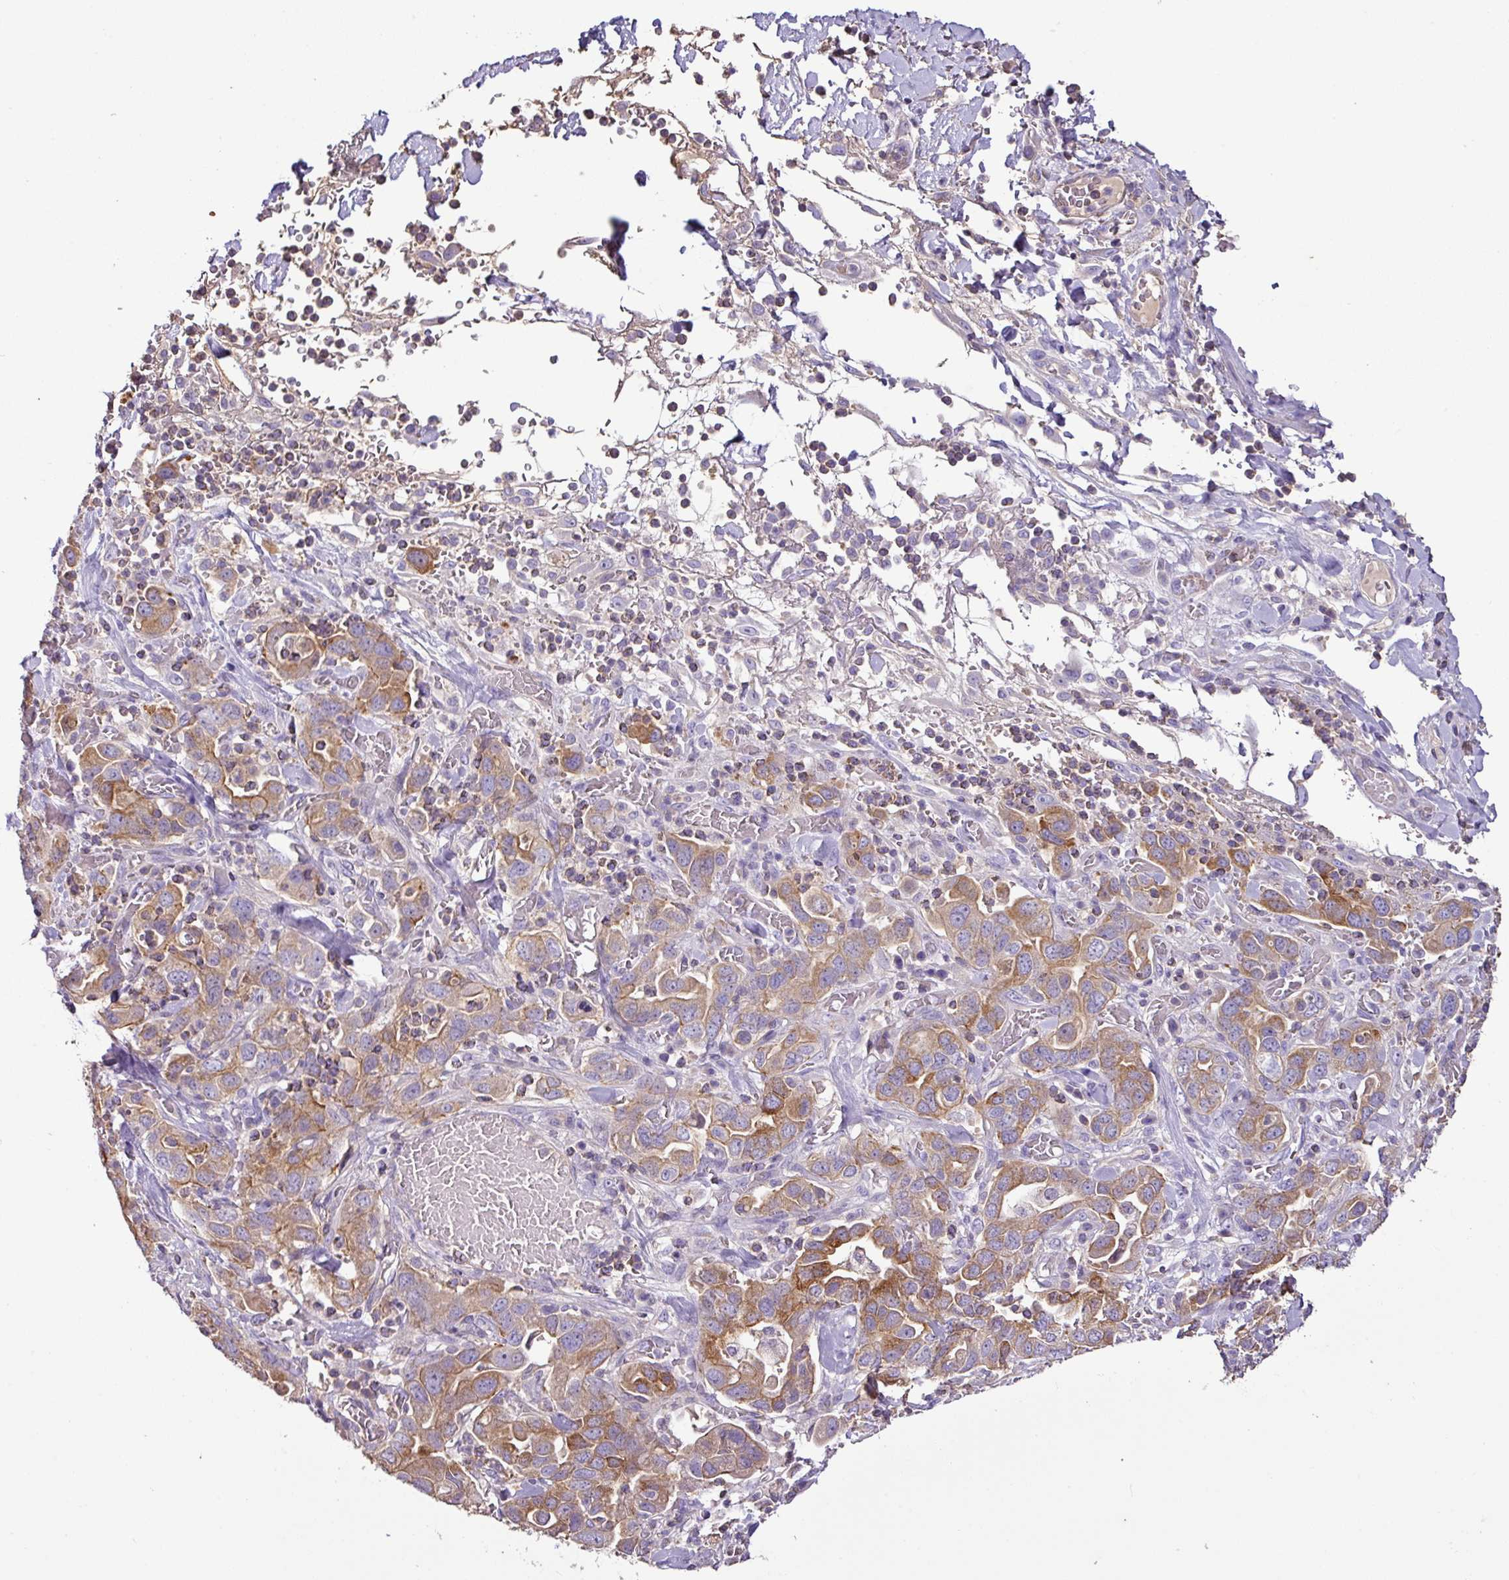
{"staining": {"intensity": "moderate", "quantity": ">75%", "location": "cytoplasmic/membranous"}, "tissue": "stomach cancer", "cell_type": "Tumor cells", "image_type": "cancer", "snomed": [{"axis": "morphology", "description": "Adenocarcinoma, NOS"}, {"axis": "topography", "description": "Stomach, upper"}, {"axis": "topography", "description": "Stomach"}], "caption": "Immunohistochemical staining of adenocarcinoma (stomach) reveals medium levels of moderate cytoplasmic/membranous protein expression in about >75% of tumor cells. (DAB (3,3'-diaminobenzidine) IHC with brightfield microscopy, high magnification).", "gene": "AGR3", "patient": {"sex": "male", "age": 62}}